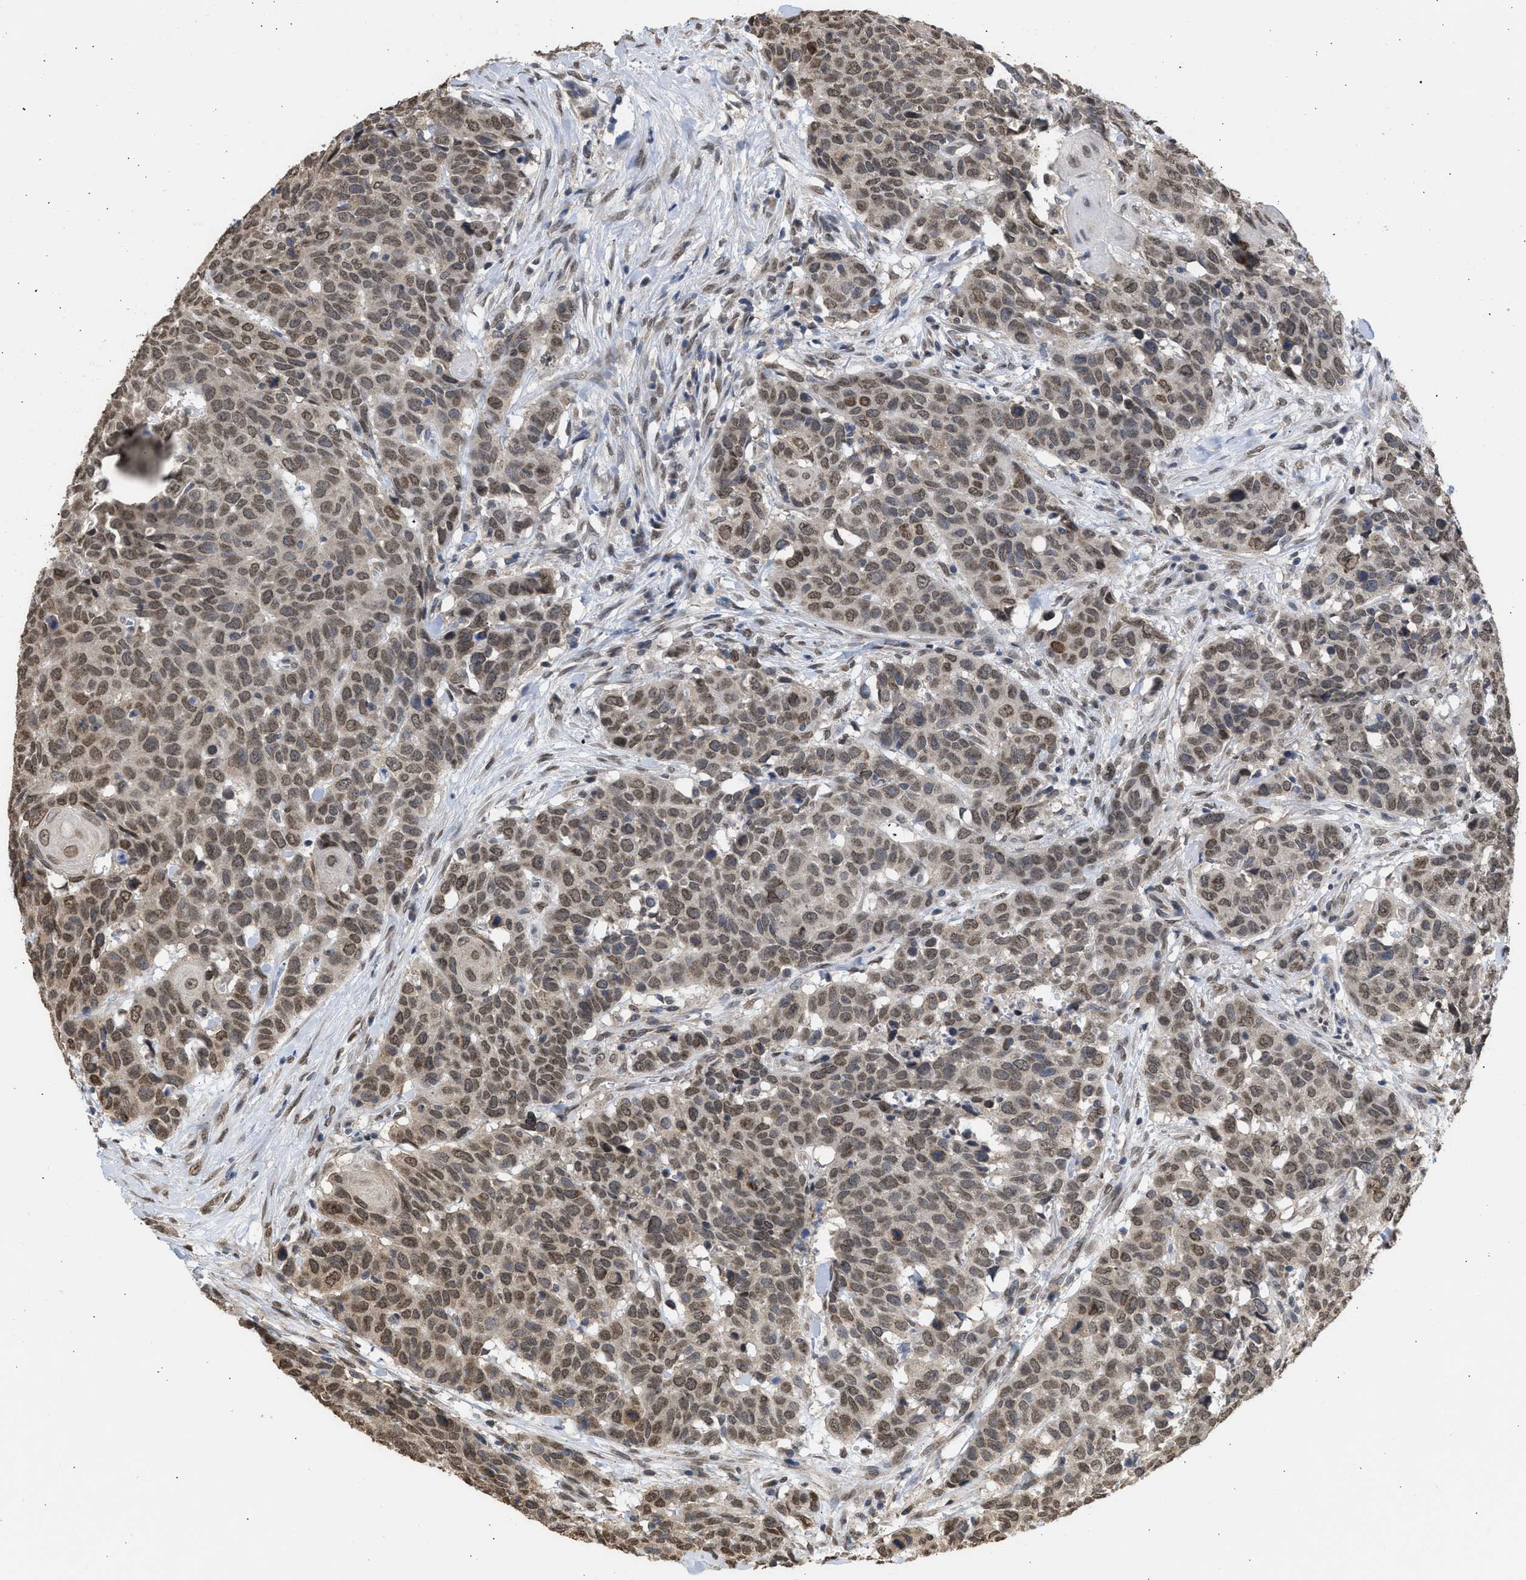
{"staining": {"intensity": "weak", "quantity": ">75%", "location": "cytoplasmic/membranous"}, "tissue": "head and neck cancer", "cell_type": "Tumor cells", "image_type": "cancer", "snomed": [{"axis": "morphology", "description": "Squamous cell carcinoma, NOS"}, {"axis": "topography", "description": "Head-Neck"}], "caption": "The micrograph displays staining of squamous cell carcinoma (head and neck), revealing weak cytoplasmic/membranous protein staining (brown color) within tumor cells. The protein is shown in brown color, while the nuclei are stained blue.", "gene": "NUP35", "patient": {"sex": "male", "age": 66}}